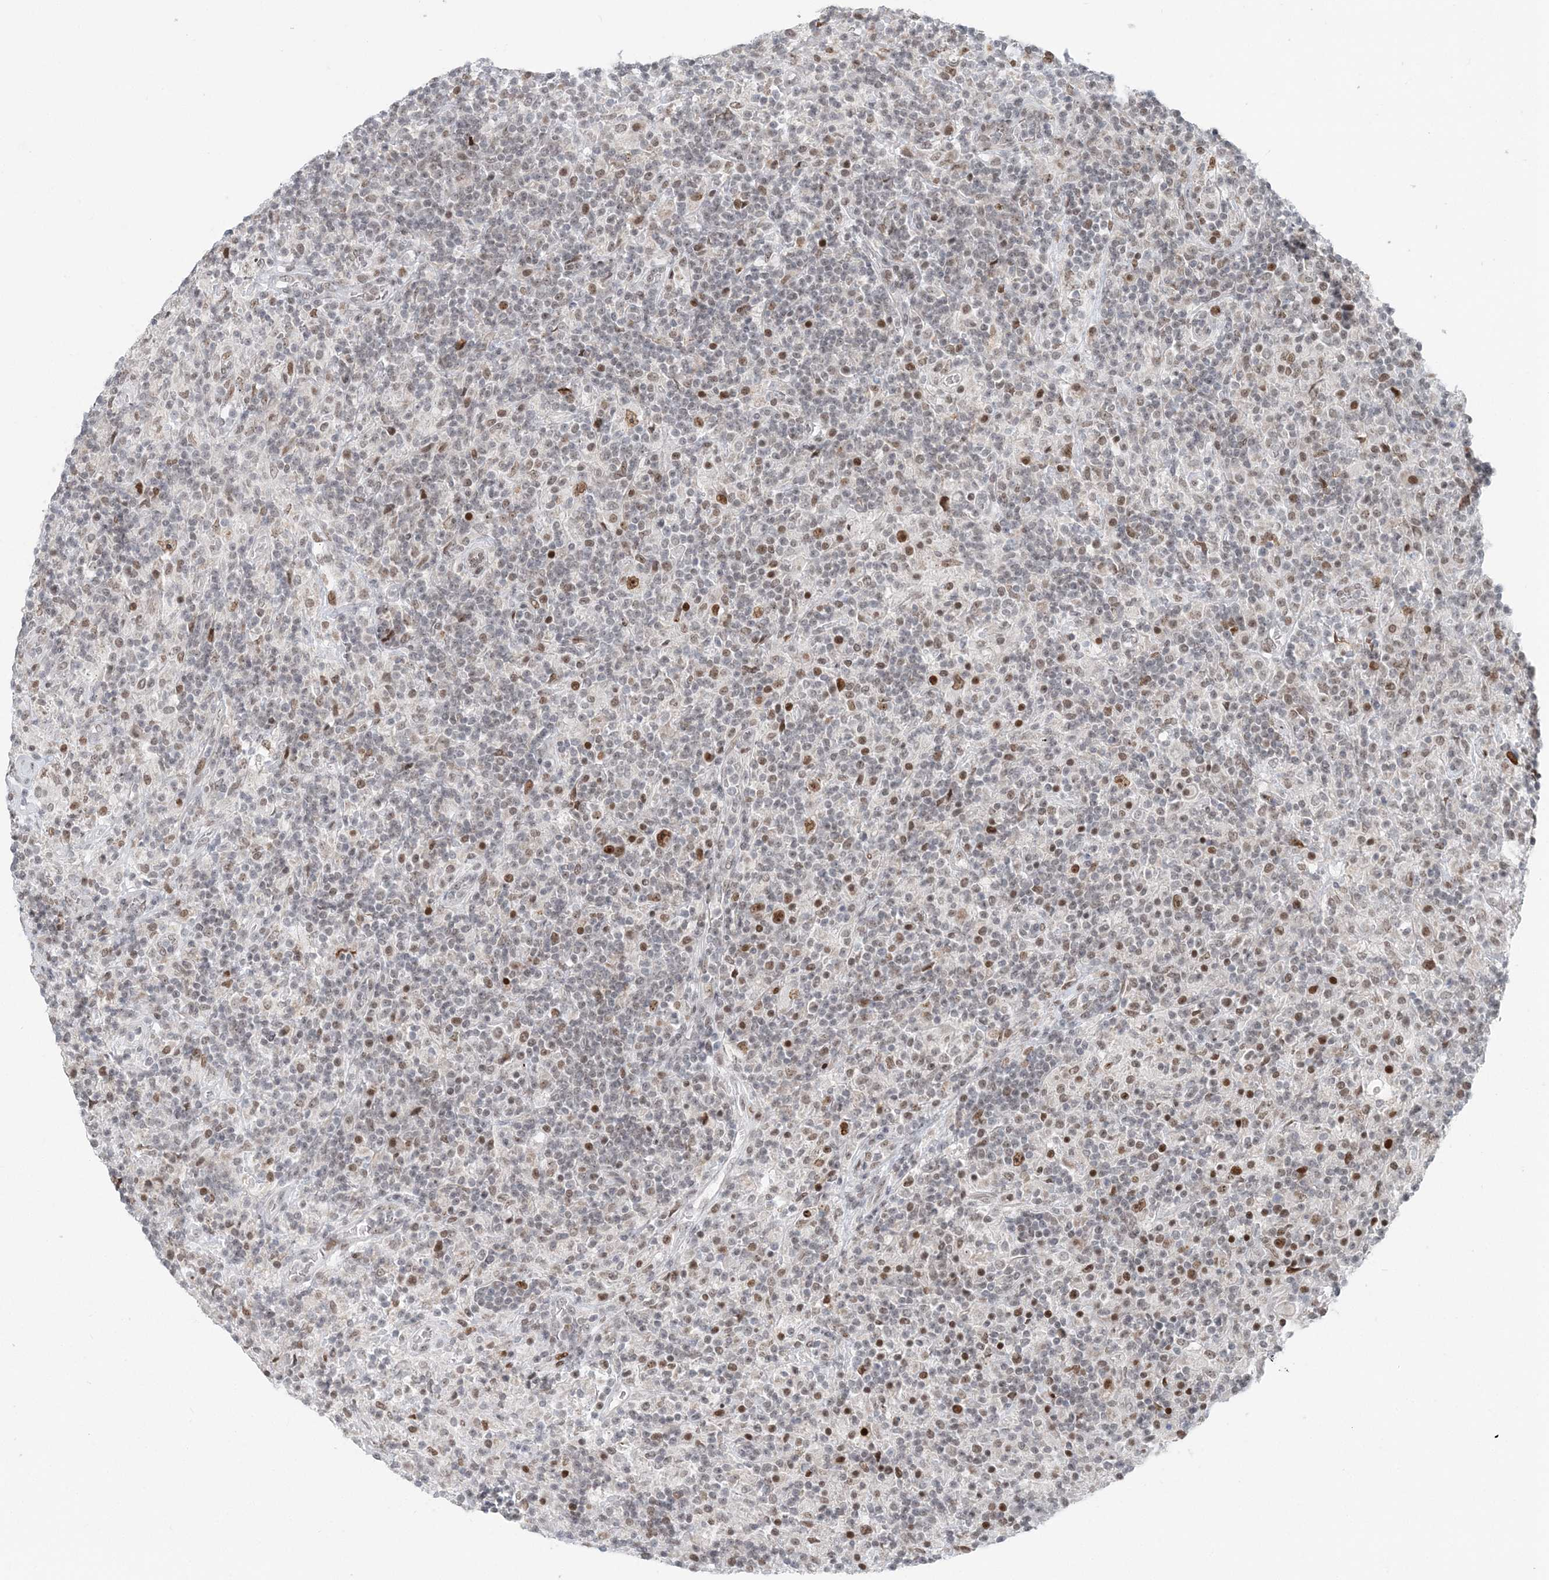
{"staining": {"intensity": "moderate", "quantity": ">75%", "location": "nuclear"}, "tissue": "lymphoma", "cell_type": "Tumor cells", "image_type": "cancer", "snomed": [{"axis": "morphology", "description": "Hodgkin's disease, NOS"}, {"axis": "topography", "description": "Lymph node"}], "caption": "A brown stain labels moderate nuclear positivity of a protein in human Hodgkin's disease tumor cells. (Stains: DAB in brown, nuclei in blue, Microscopy: brightfield microscopy at high magnification).", "gene": "BAZ1B", "patient": {"sex": "male", "age": 70}}